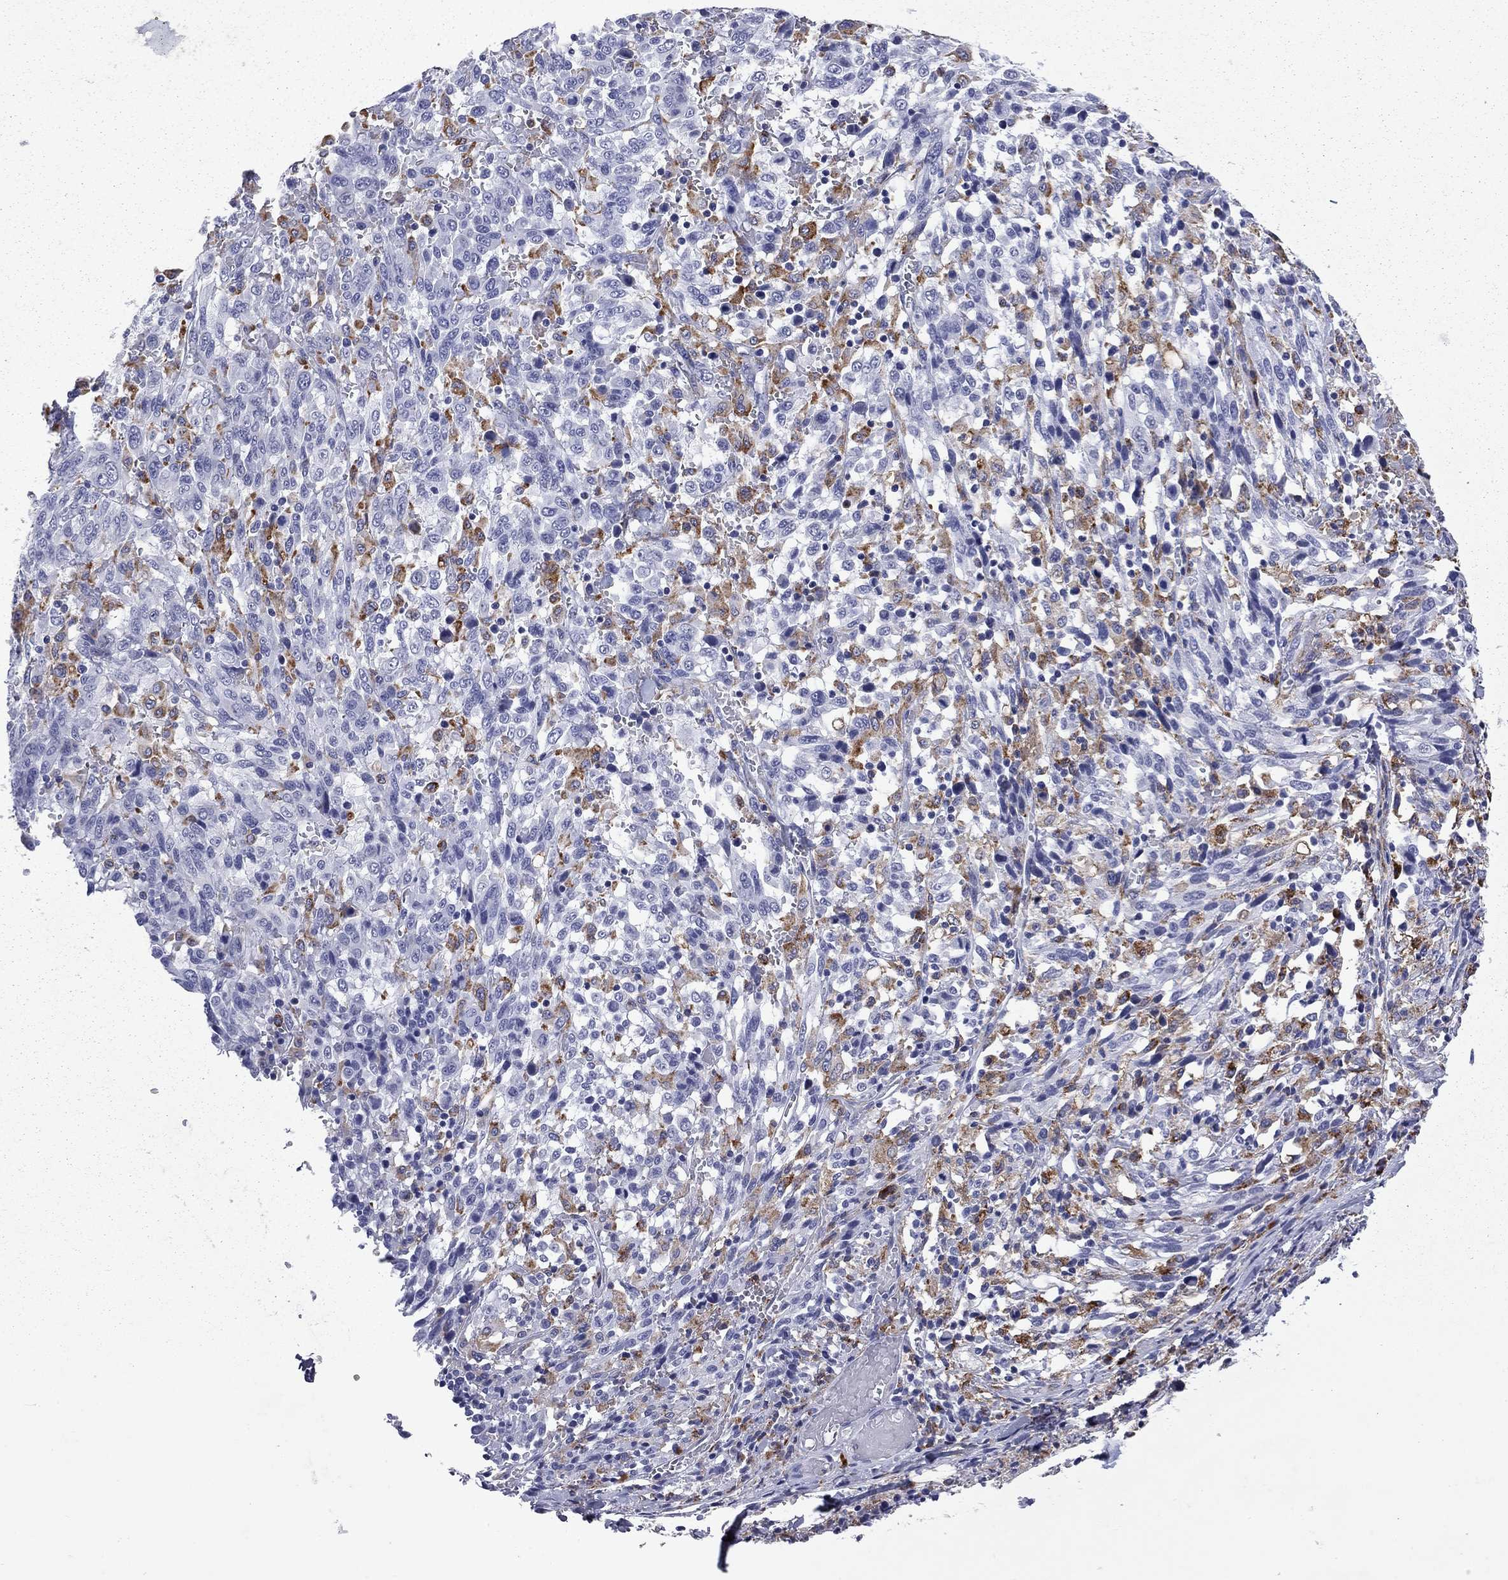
{"staining": {"intensity": "moderate", "quantity": "<25%", "location": "cytoplasmic/membranous"}, "tissue": "melanoma", "cell_type": "Tumor cells", "image_type": "cancer", "snomed": [{"axis": "morphology", "description": "Malignant melanoma, NOS"}, {"axis": "topography", "description": "Skin"}], "caption": "A histopathology image of human malignant melanoma stained for a protein demonstrates moderate cytoplasmic/membranous brown staining in tumor cells.", "gene": "MADCAM1", "patient": {"sex": "female", "age": 91}}